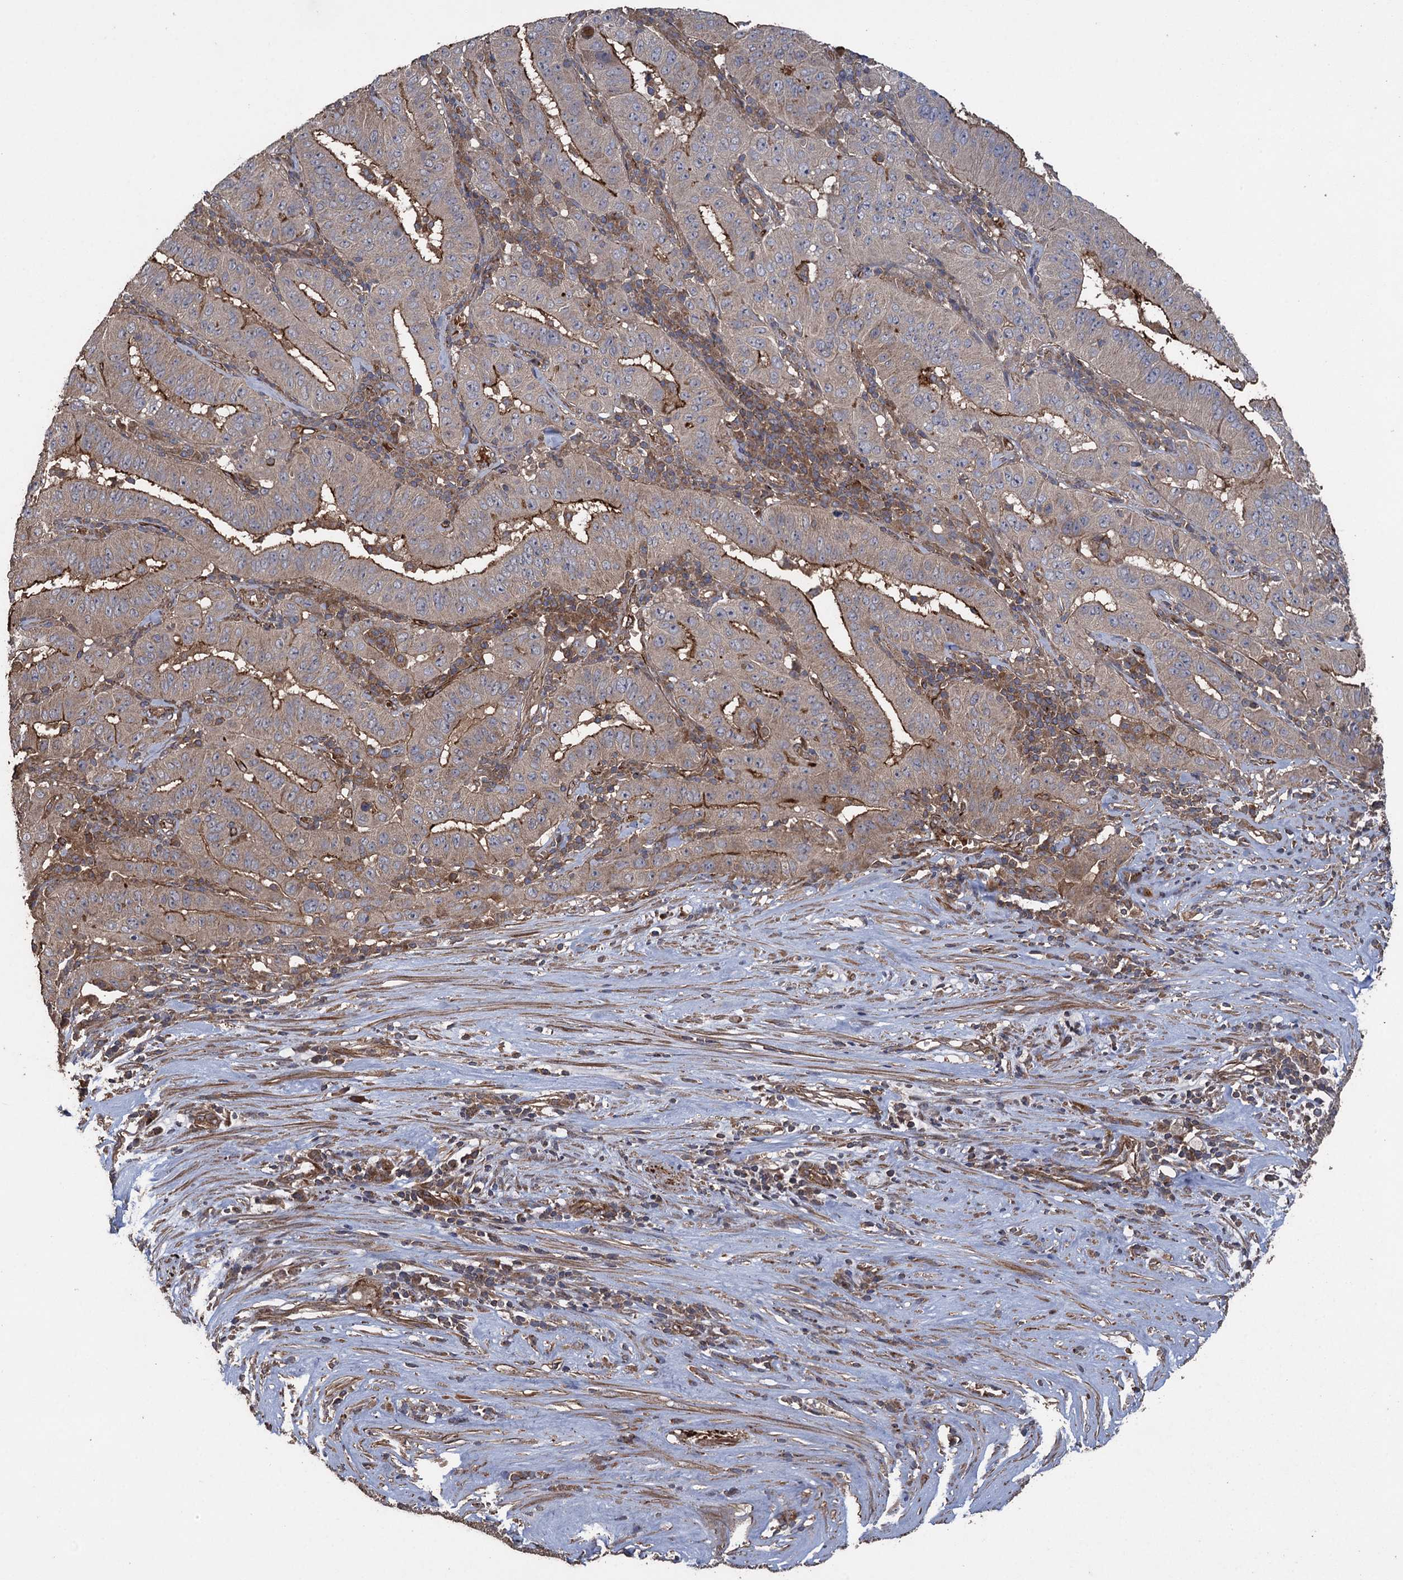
{"staining": {"intensity": "moderate", "quantity": "25%-75%", "location": "cytoplasmic/membranous"}, "tissue": "pancreatic cancer", "cell_type": "Tumor cells", "image_type": "cancer", "snomed": [{"axis": "morphology", "description": "Adenocarcinoma, NOS"}, {"axis": "topography", "description": "Pancreas"}], "caption": "Approximately 25%-75% of tumor cells in pancreatic cancer display moderate cytoplasmic/membranous protein expression as visualized by brown immunohistochemical staining.", "gene": "TXNDC11", "patient": {"sex": "male", "age": 63}}